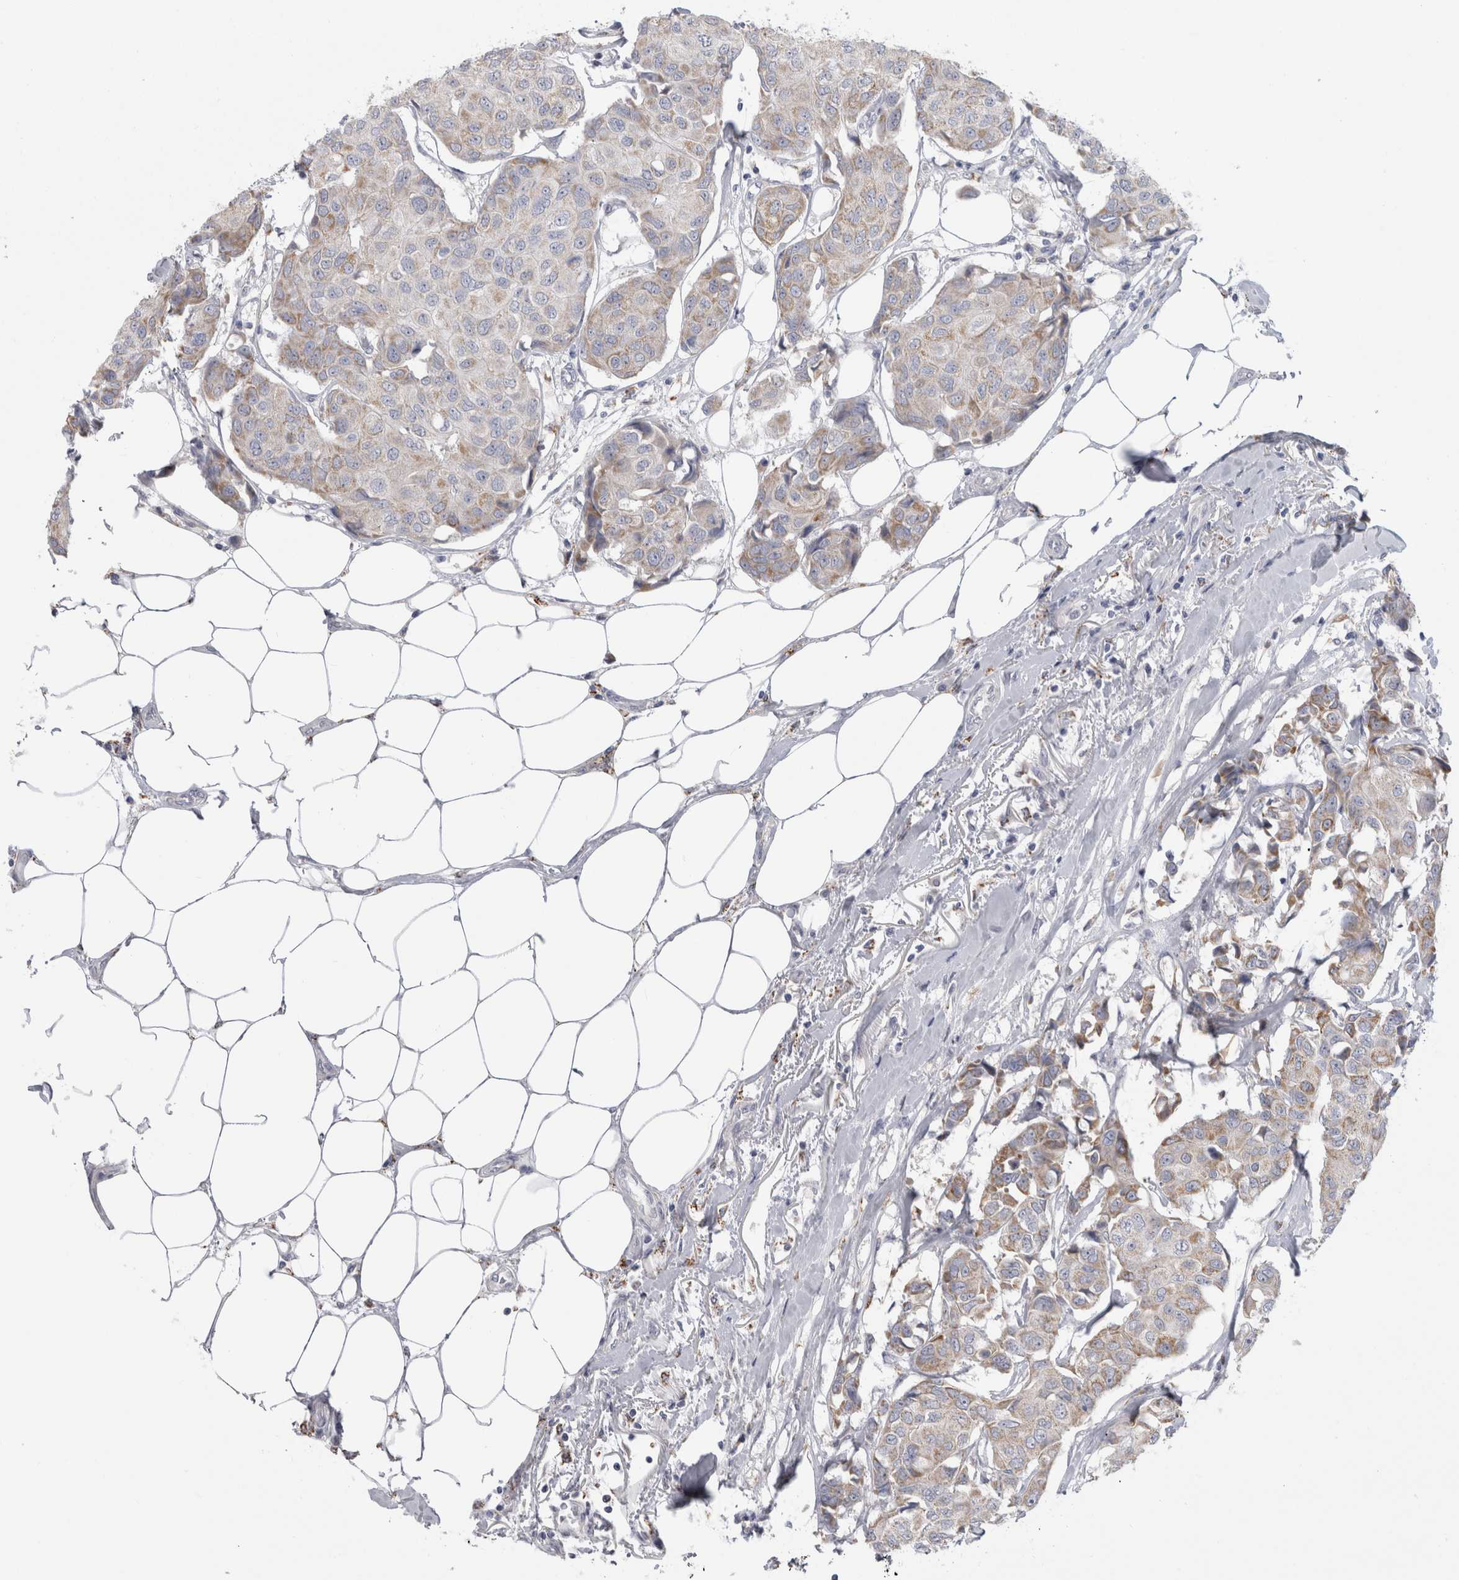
{"staining": {"intensity": "weak", "quantity": ">75%", "location": "cytoplasmic/membranous"}, "tissue": "breast cancer", "cell_type": "Tumor cells", "image_type": "cancer", "snomed": [{"axis": "morphology", "description": "Duct carcinoma"}, {"axis": "topography", "description": "Breast"}], "caption": "Immunohistochemical staining of human intraductal carcinoma (breast) exhibits low levels of weak cytoplasmic/membranous protein positivity in approximately >75% of tumor cells.", "gene": "GATM", "patient": {"sex": "female", "age": 80}}